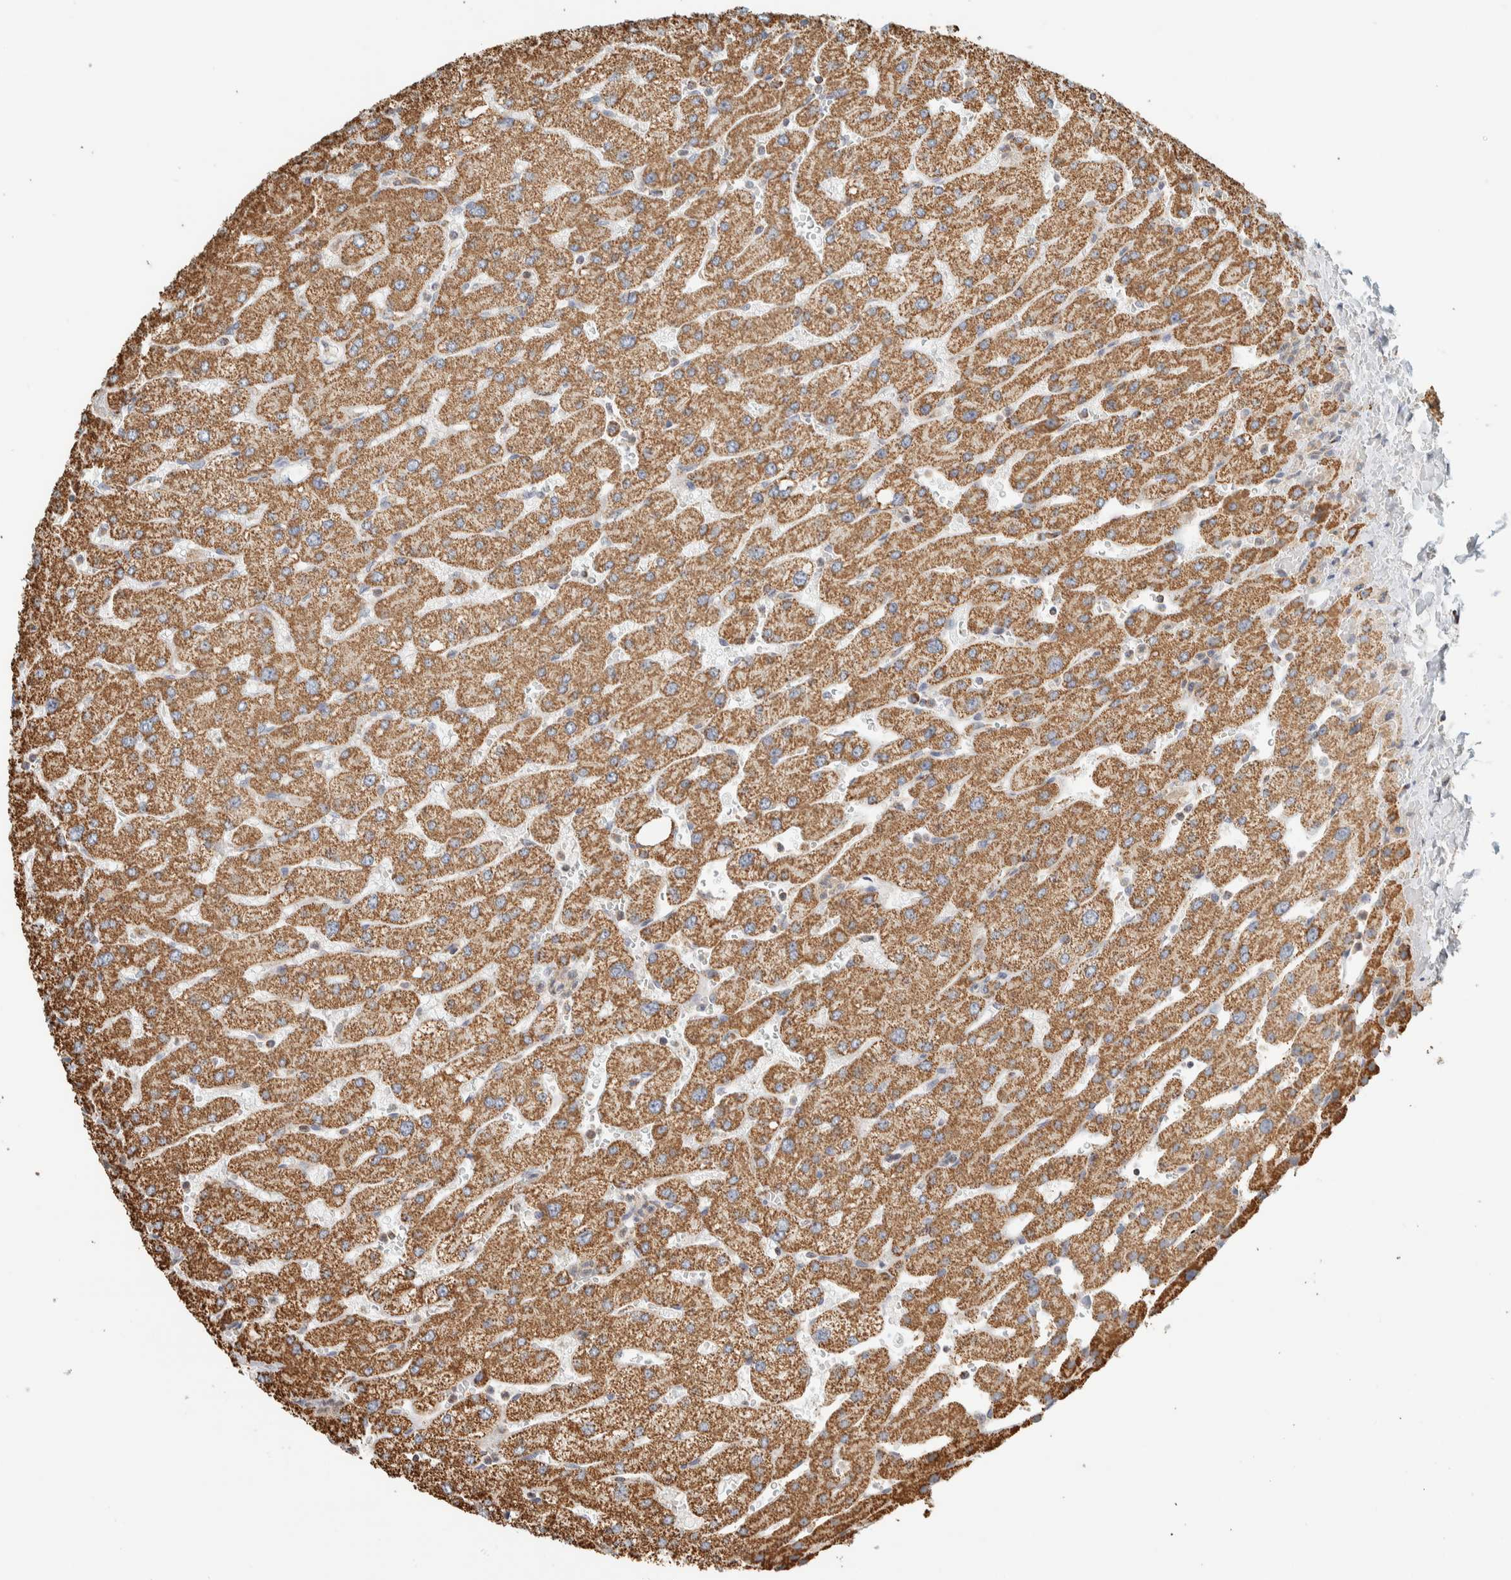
{"staining": {"intensity": "moderate", "quantity": ">75%", "location": "cytoplasmic/membranous"}, "tissue": "liver", "cell_type": "Cholangiocytes", "image_type": "normal", "snomed": [{"axis": "morphology", "description": "Normal tissue, NOS"}, {"axis": "topography", "description": "Liver"}], "caption": "Immunohistochemistry photomicrograph of unremarkable liver: human liver stained using immunohistochemistry (IHC) displays medium levels of moderate protein expression localized specifically in the cytoplasmic/membranous of cholangiocytes, appearing as a cytoplasmic/membranous brown color.", "gene": "ZNF454", "patient": {"sex": "male", "age": 55}}